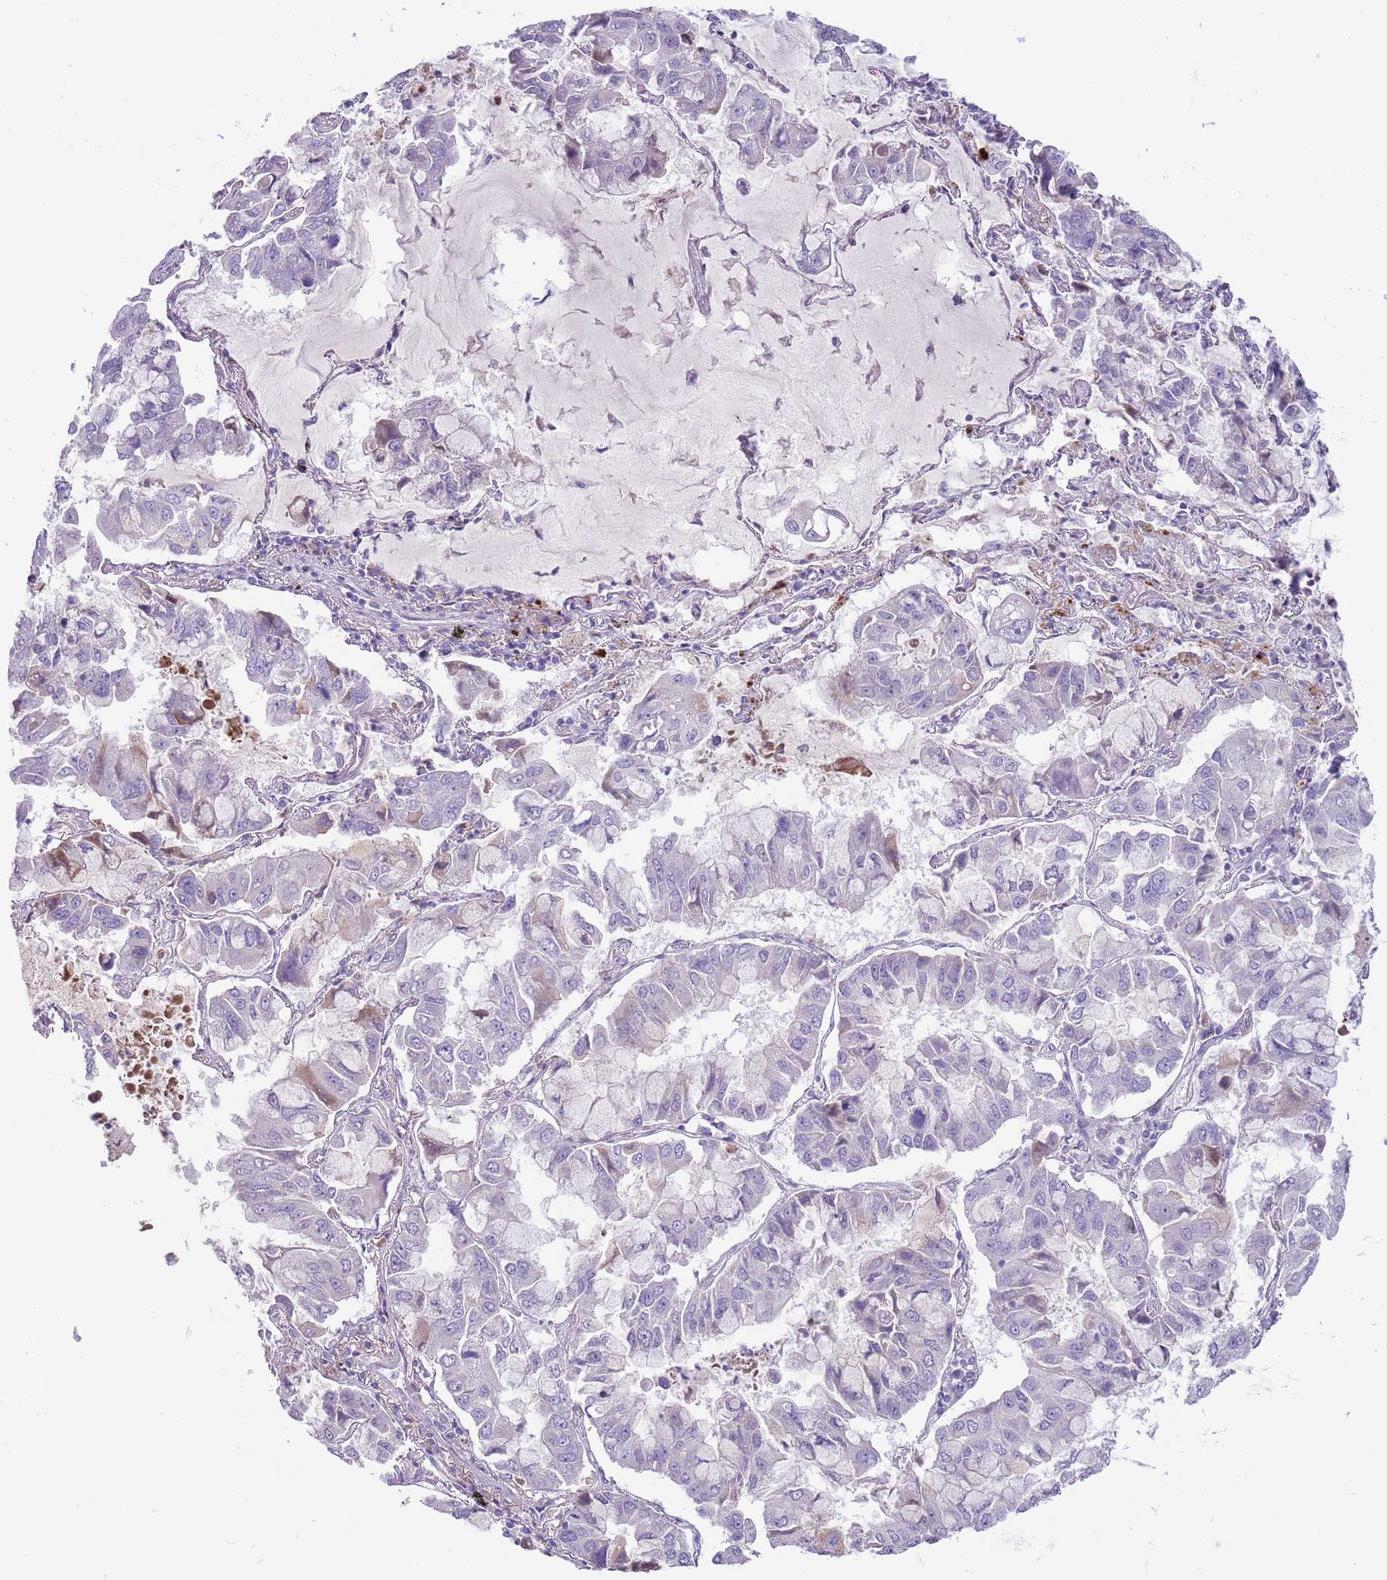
{"staining": {"intensity": "negative", "quantity": "none", "location": "none"}, "tissue": "lung cancer", "cell_type": "Tumor cells", "image_type": "cancer", "snomed": [{"axis": "morphology", "description": "Adenocarcinoma, NOS"}, {"axis": "topography", "description": "Lung"}], "caption": "The photomicrograph reveals no significant staining in tumor cells of lung adenocarcinoma.", "gene": "CFH", "patient": {"sex": "male", "age": 64}}